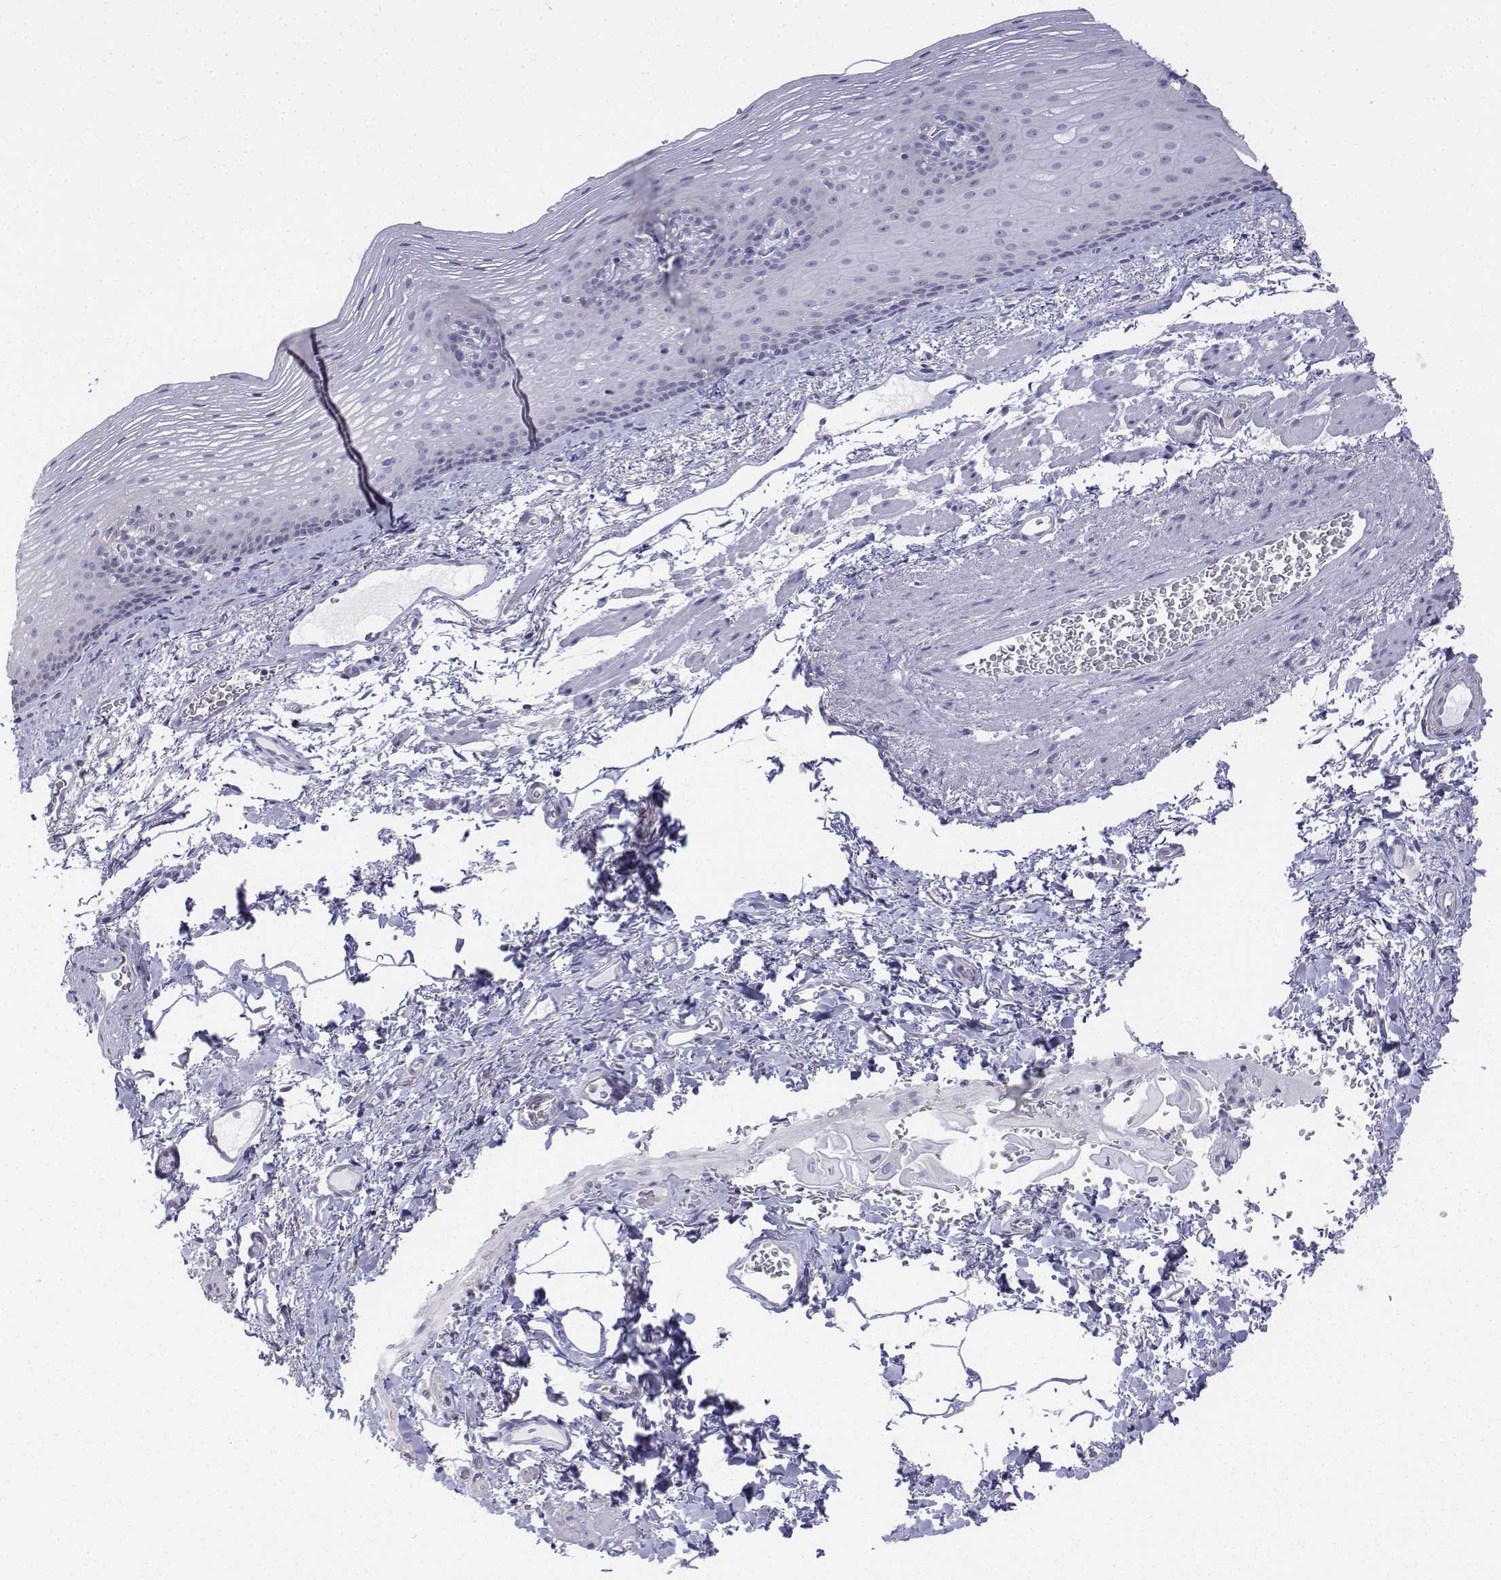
{"staining": {"intensity": "negative", "quantity": "none", "location": "none"}, "tissue": "esophagus", "cell_type": "Squamous epithelial cells", "image_type": "normal", "snomed": [{"axis": "morphology", "description": "Normal tissue, NOS"}, {"axis": "topography", "description": "Esophagus"}], "caption": "An IHC photomicrograph of normal esophagus is shown. There is no staining in squamous epithelial cells of esophagus. (DAB immunohistochemistry, high magnification).", "gene": "LGSN", "patient": {"sex": "male", "age": 76}}